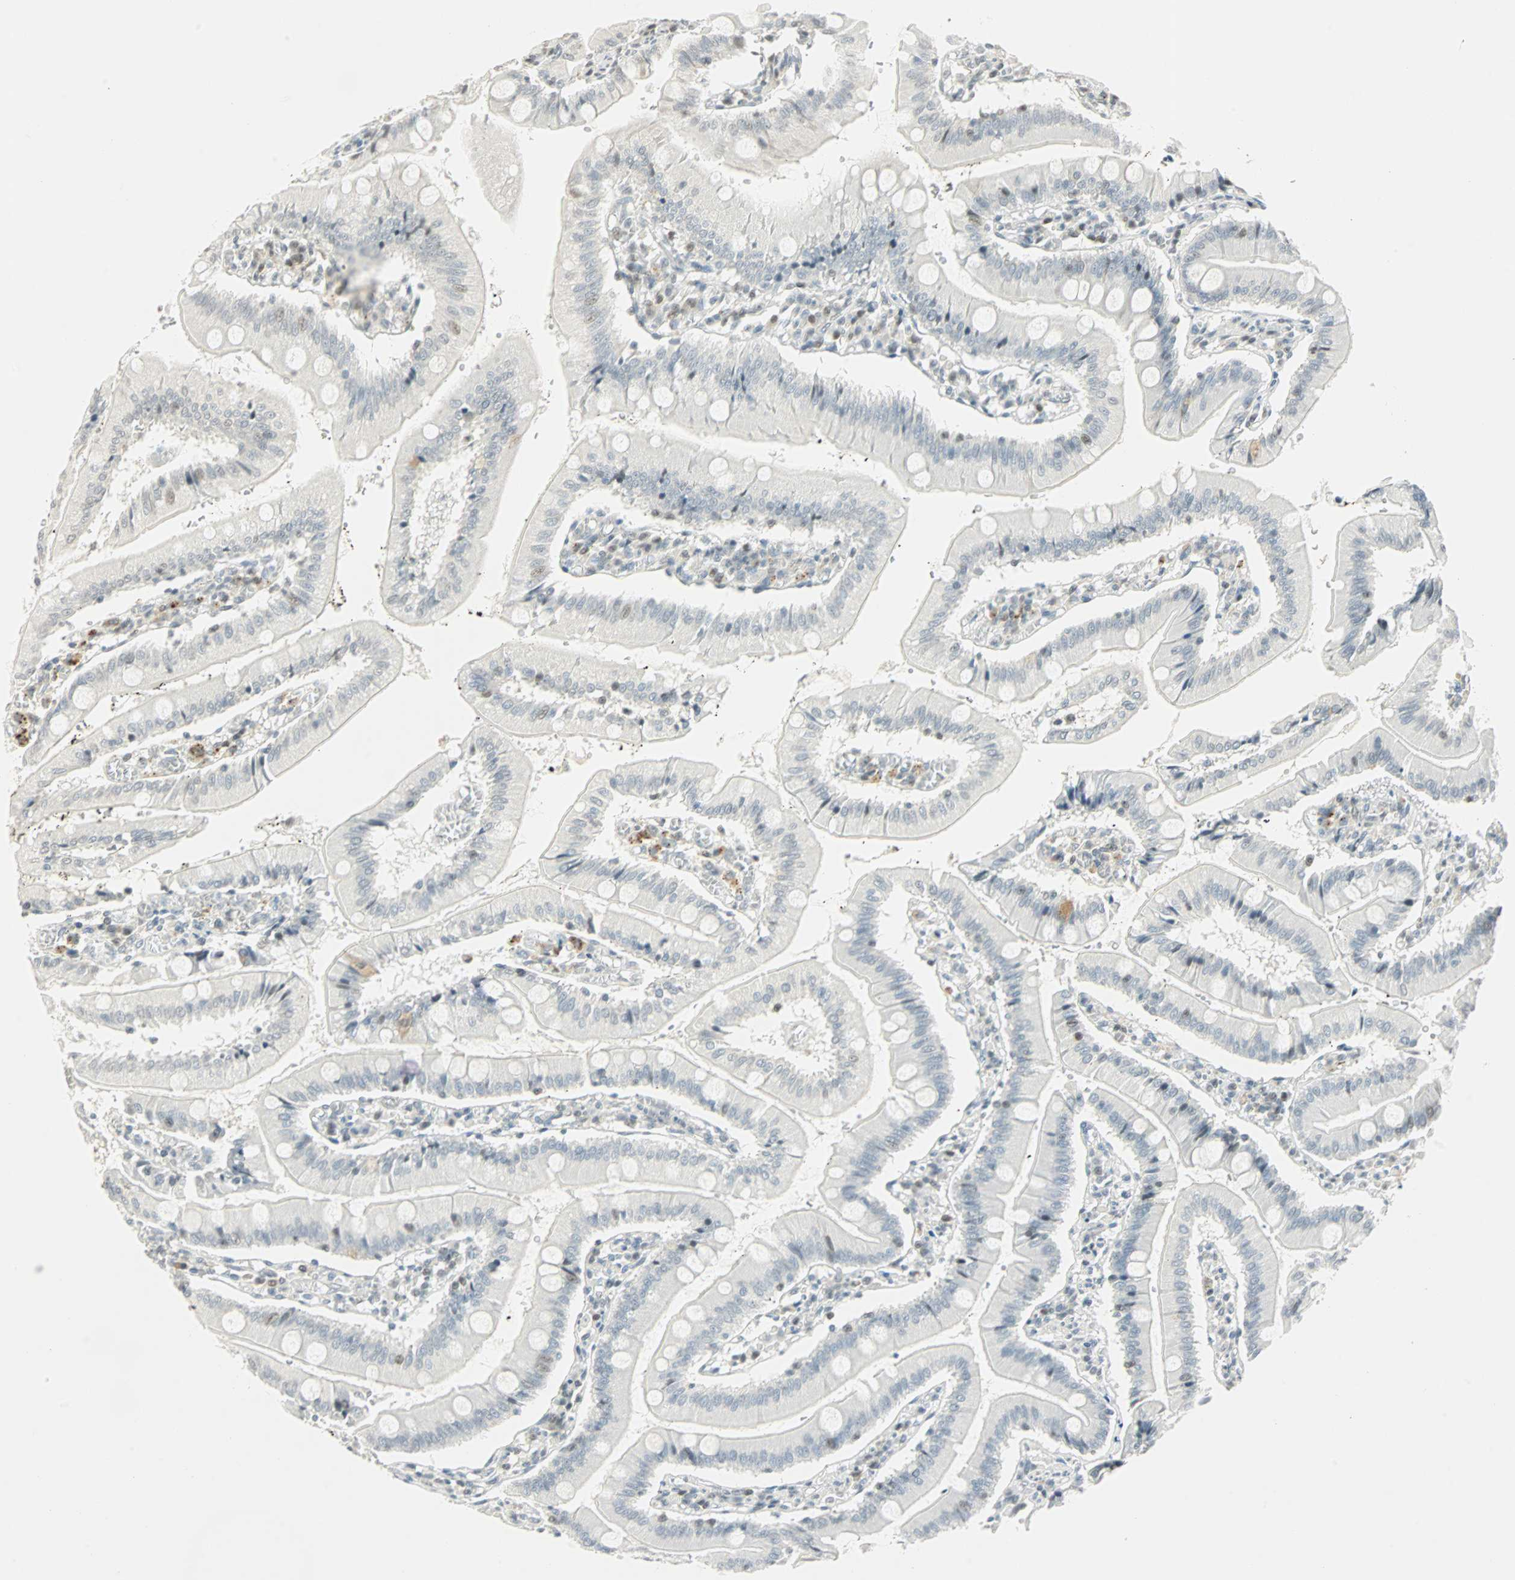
{"staining": {"intensity": "weak", "quantity": "<25%", "location": "nuclear"}, "tissue": "small intestine", "cell_type": "Glandular cells", "image_type": "normal", "snomed": [{"axis": "morphology", "description": "Normal tissue, NOS"}, {"axis": "topography", "description": "Small intestine"}], "caption": "IHC image of benign small intestine: small intestine stained with DAB (3,3'-diaminobenzidine) shows no significant protein staining in glandular cells.", "gene": "SMAD3", "patient": {"sex": "male", "age": 71}}